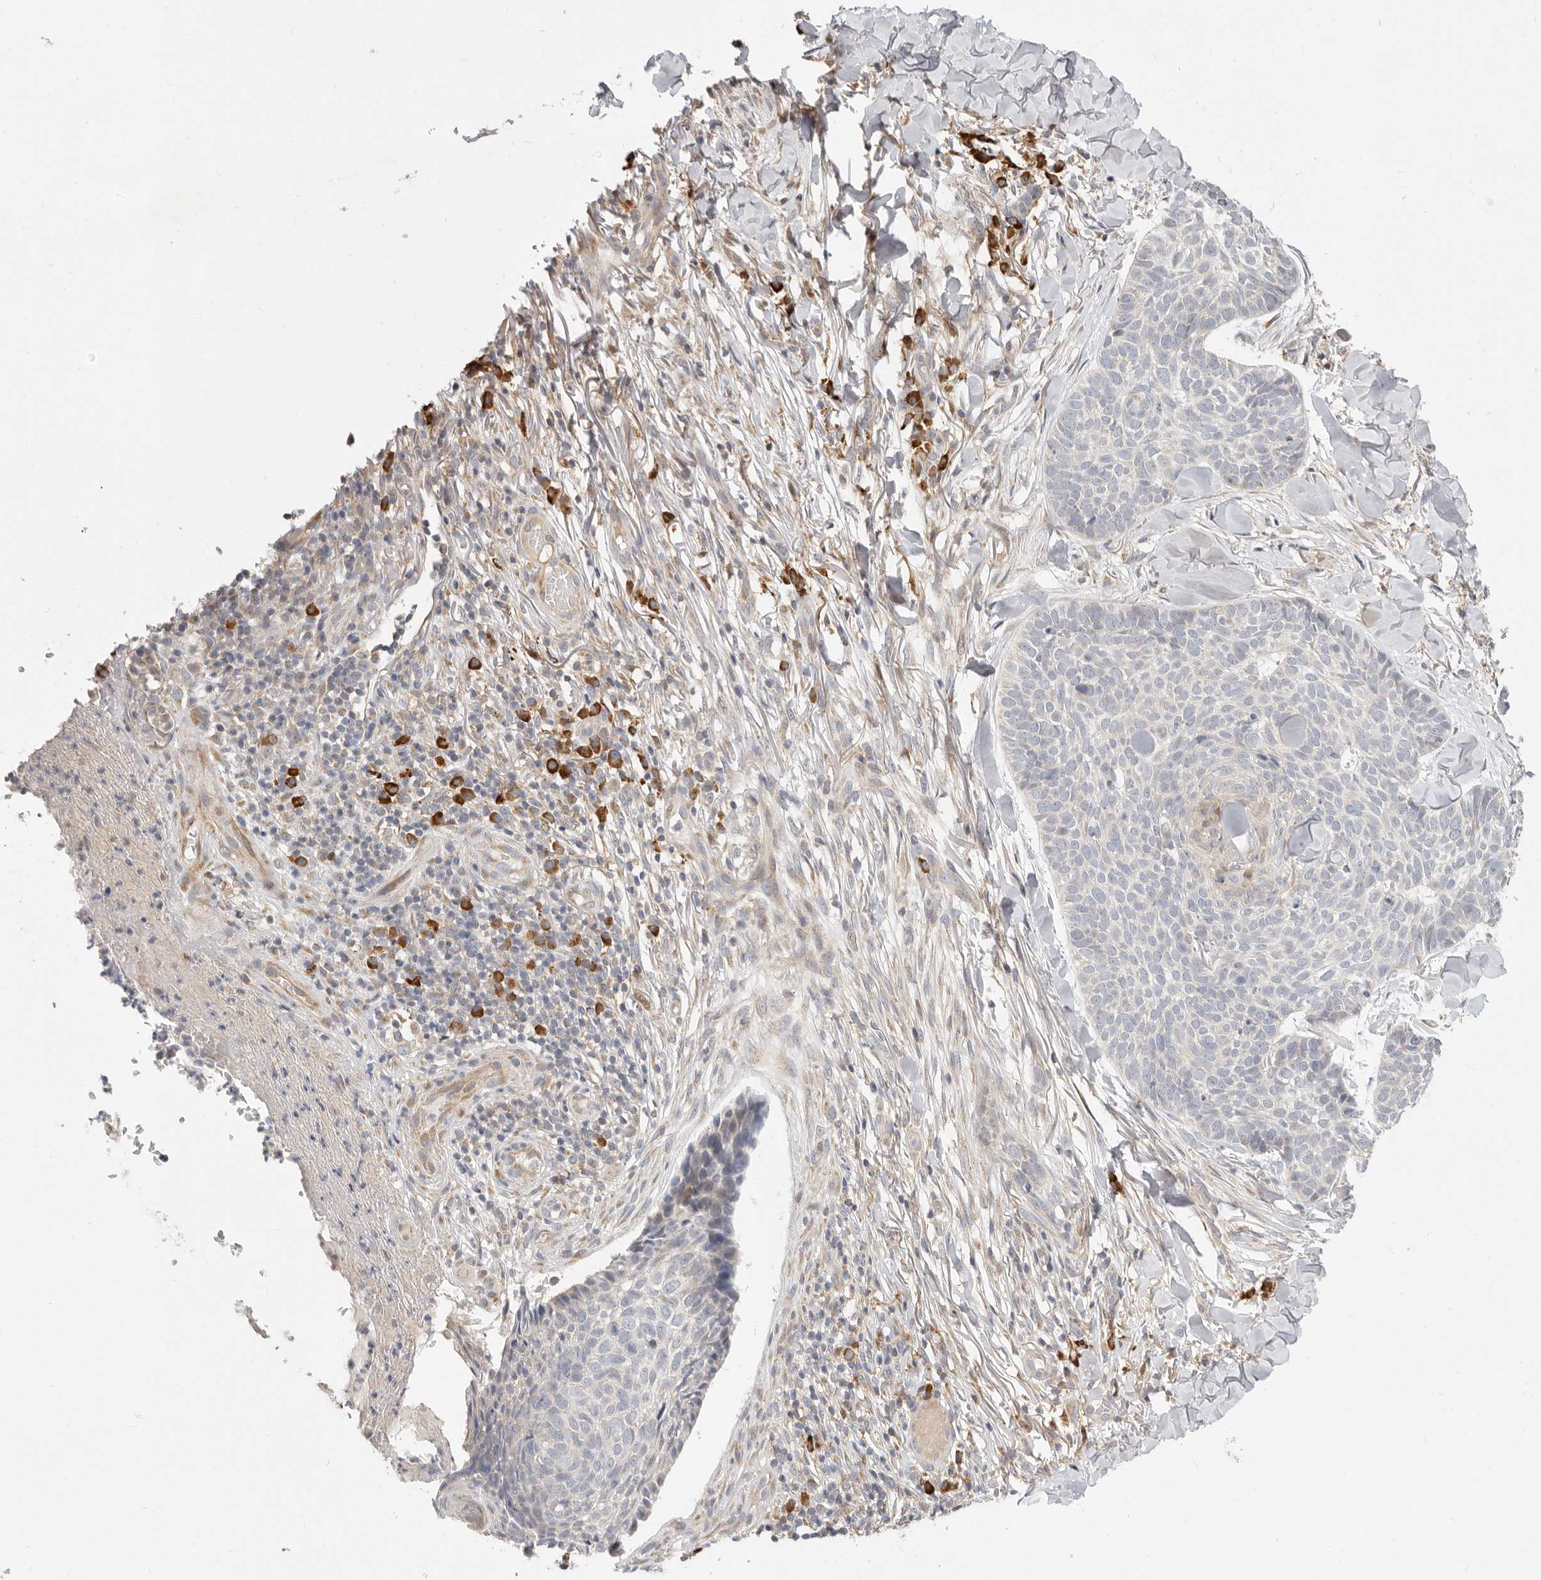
{"staining": {"intensity": "negative", "quantity": "none", "location": "none"}, "tissue": "skin cancer", "cell_type": "Tumor cells", "image_type": "cancer", "snomed": [{"axis": "morphology", "description": "Normal tissue, NOS"}, {"axis": "morphology", "description": "Basal cell carcinoma"}, {"axis": "topography", "description": "Skin"}], "caption": "Skin cancer (basal cell carcinoma) stained for a protein using immunohistochemistry (IHC) demonstrates no positivity tumor cells.", "gene": "USH1C", "patient": {"sex": "male", "age": 67}}